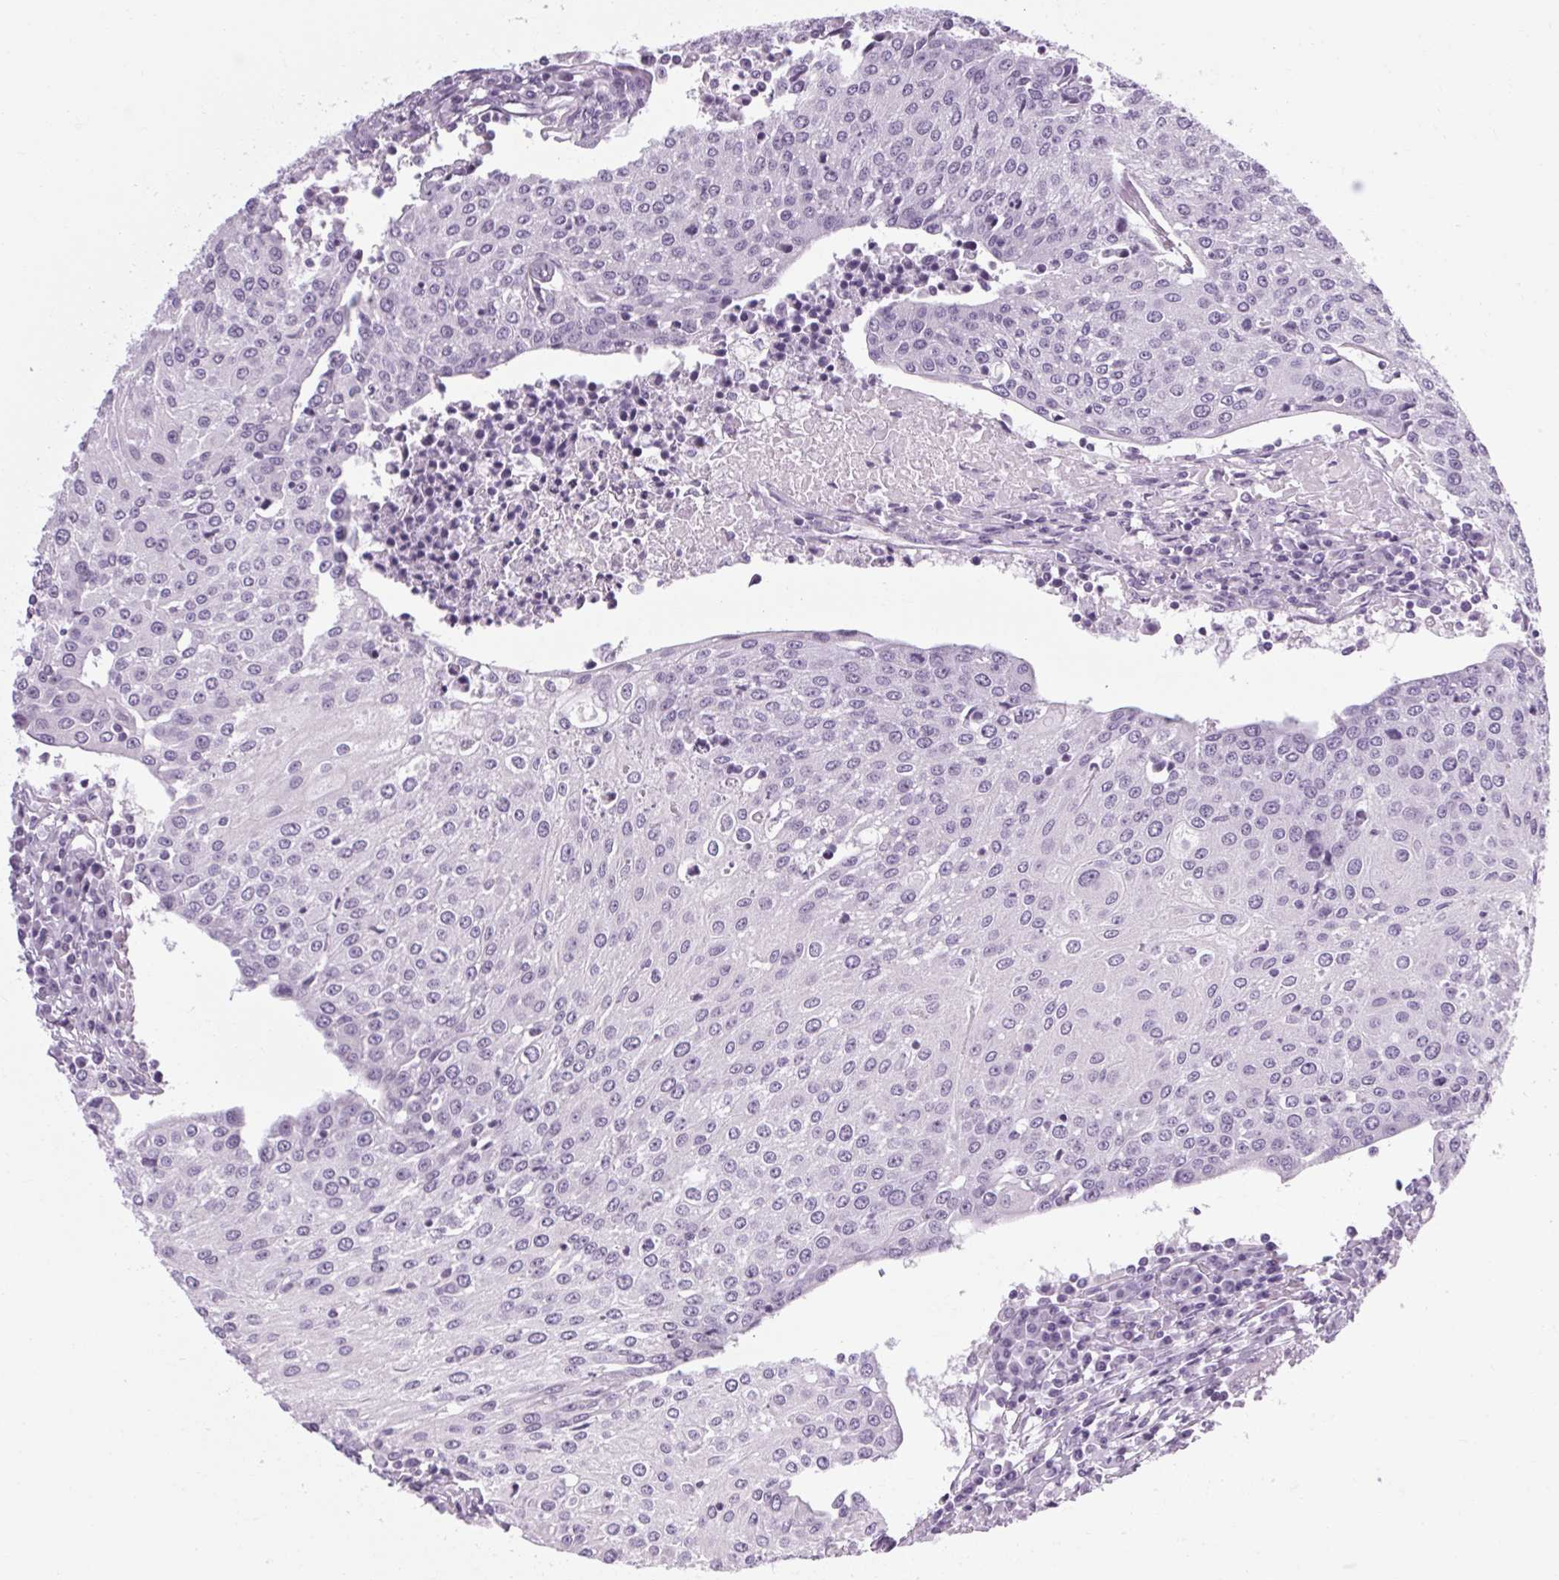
{"staining": {"intensity": "negative", "quantity": "none", "location": "none"}, "tissue": "urothelial cancer", "cell_type": "Tumor cells", "image_type": "cancer", "snomed": [{"axis": "morphology", "description": "Urothelial carcinoma, High grade"}, {"axis": "topography", "description": "Urinary bladder"}], "caption": "Protein analysis of urothelial cancer reveals no significant positivity in tumor cells.", "gene": "POMC", "patient": {"sex": "female", "age": 85}}